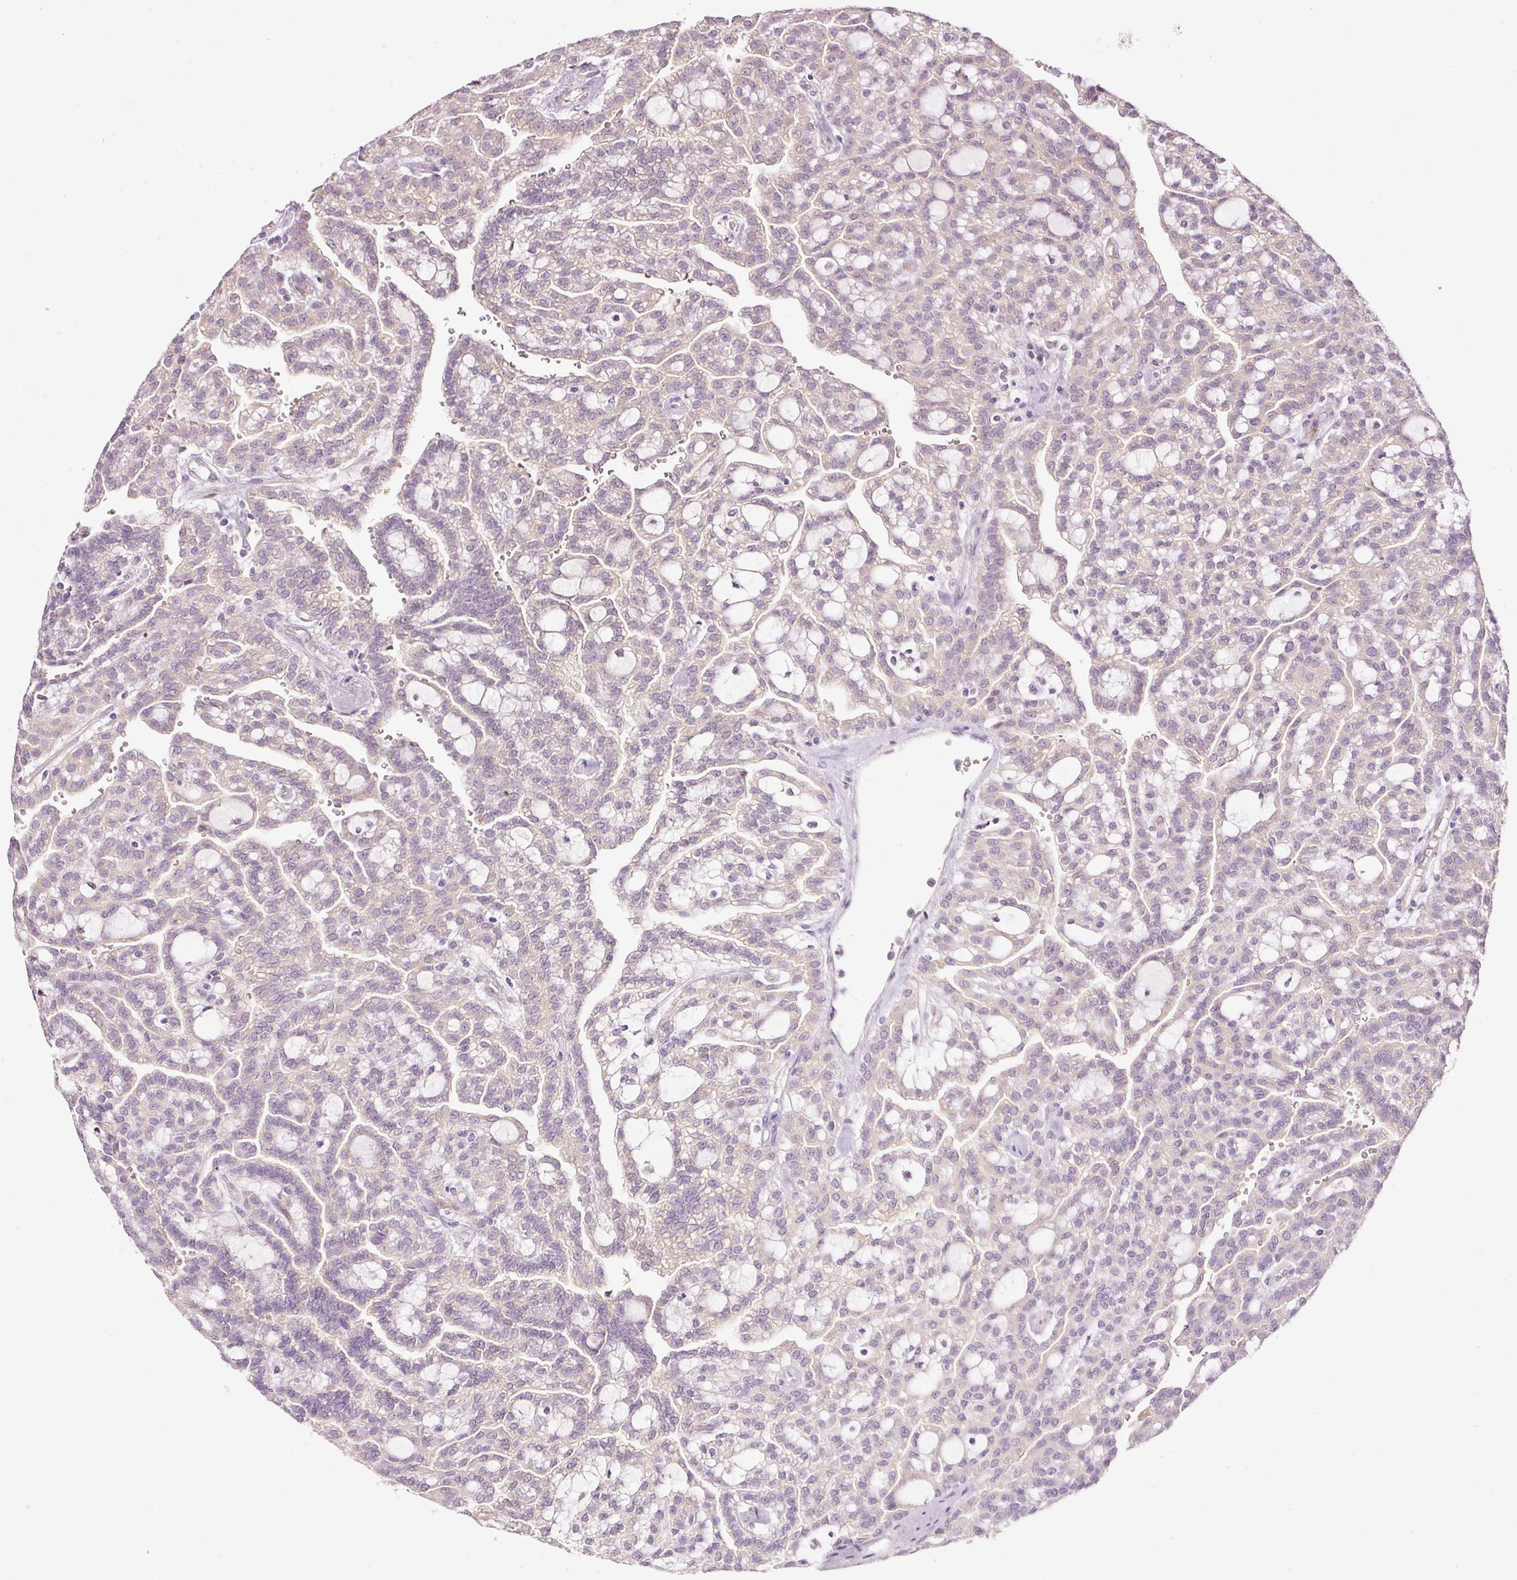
{"staining": {"intensity": "weak", "quantity": "<25%", "location": "cytoplasmic/membranous"}, "tissue": "renal cancer", "cell_type": "Tumor cells", "image_type": "cancer", "snomed": [{"axis": "morphology", "description": "Adenocarcinoma, NOS"}, {"axis": "topography", "description": "Kidney"}], "caption": "An immunohistochemistry (IHC) micrograph of renal adenocarcinoma is shown. There is no staining in tumor cells of renal adenocarcinoma.", "gene": "RSPO2", "patient": {"sex": "male", "age": 63}}